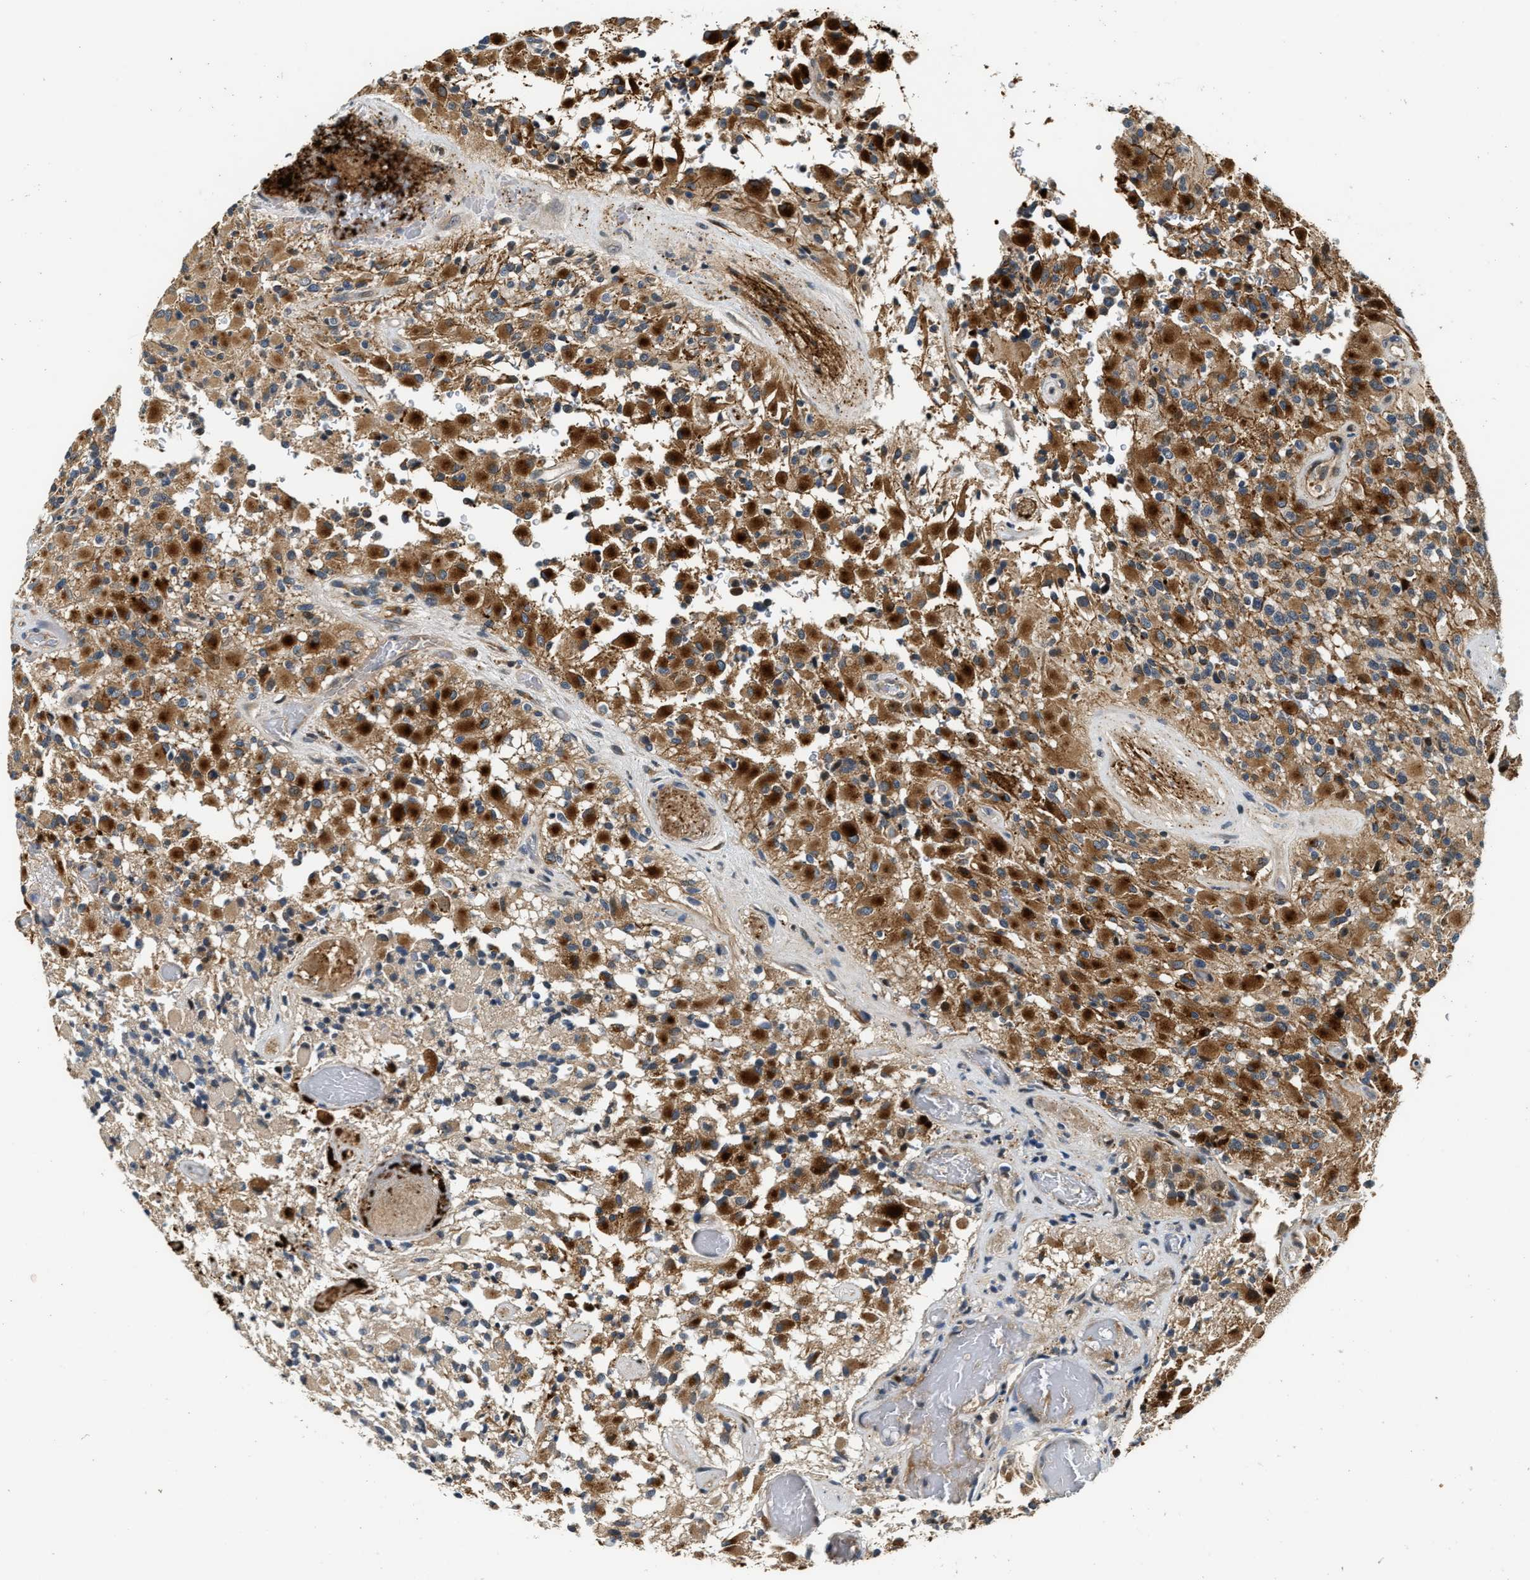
{"staining": {"intensity": "strong", "quantity": ">75%", "location": "cytoplasmic/membranous"}, "tissue": "glioma", "cell_type": "Tumor cells", "image_type": "cancer", "snomed": [{"axis": "morphology", "description": "Glioma, malignant, High grade"}, {"axis": "topography", "description": "Brain"}], "caption": "A high amount of strong cytoplasmic/membranous positivity is present in approximately >75% of tumor cells in glioma tissue.", "gene": "EXTL2", "patient": {"sex": "male", "age": 71}}